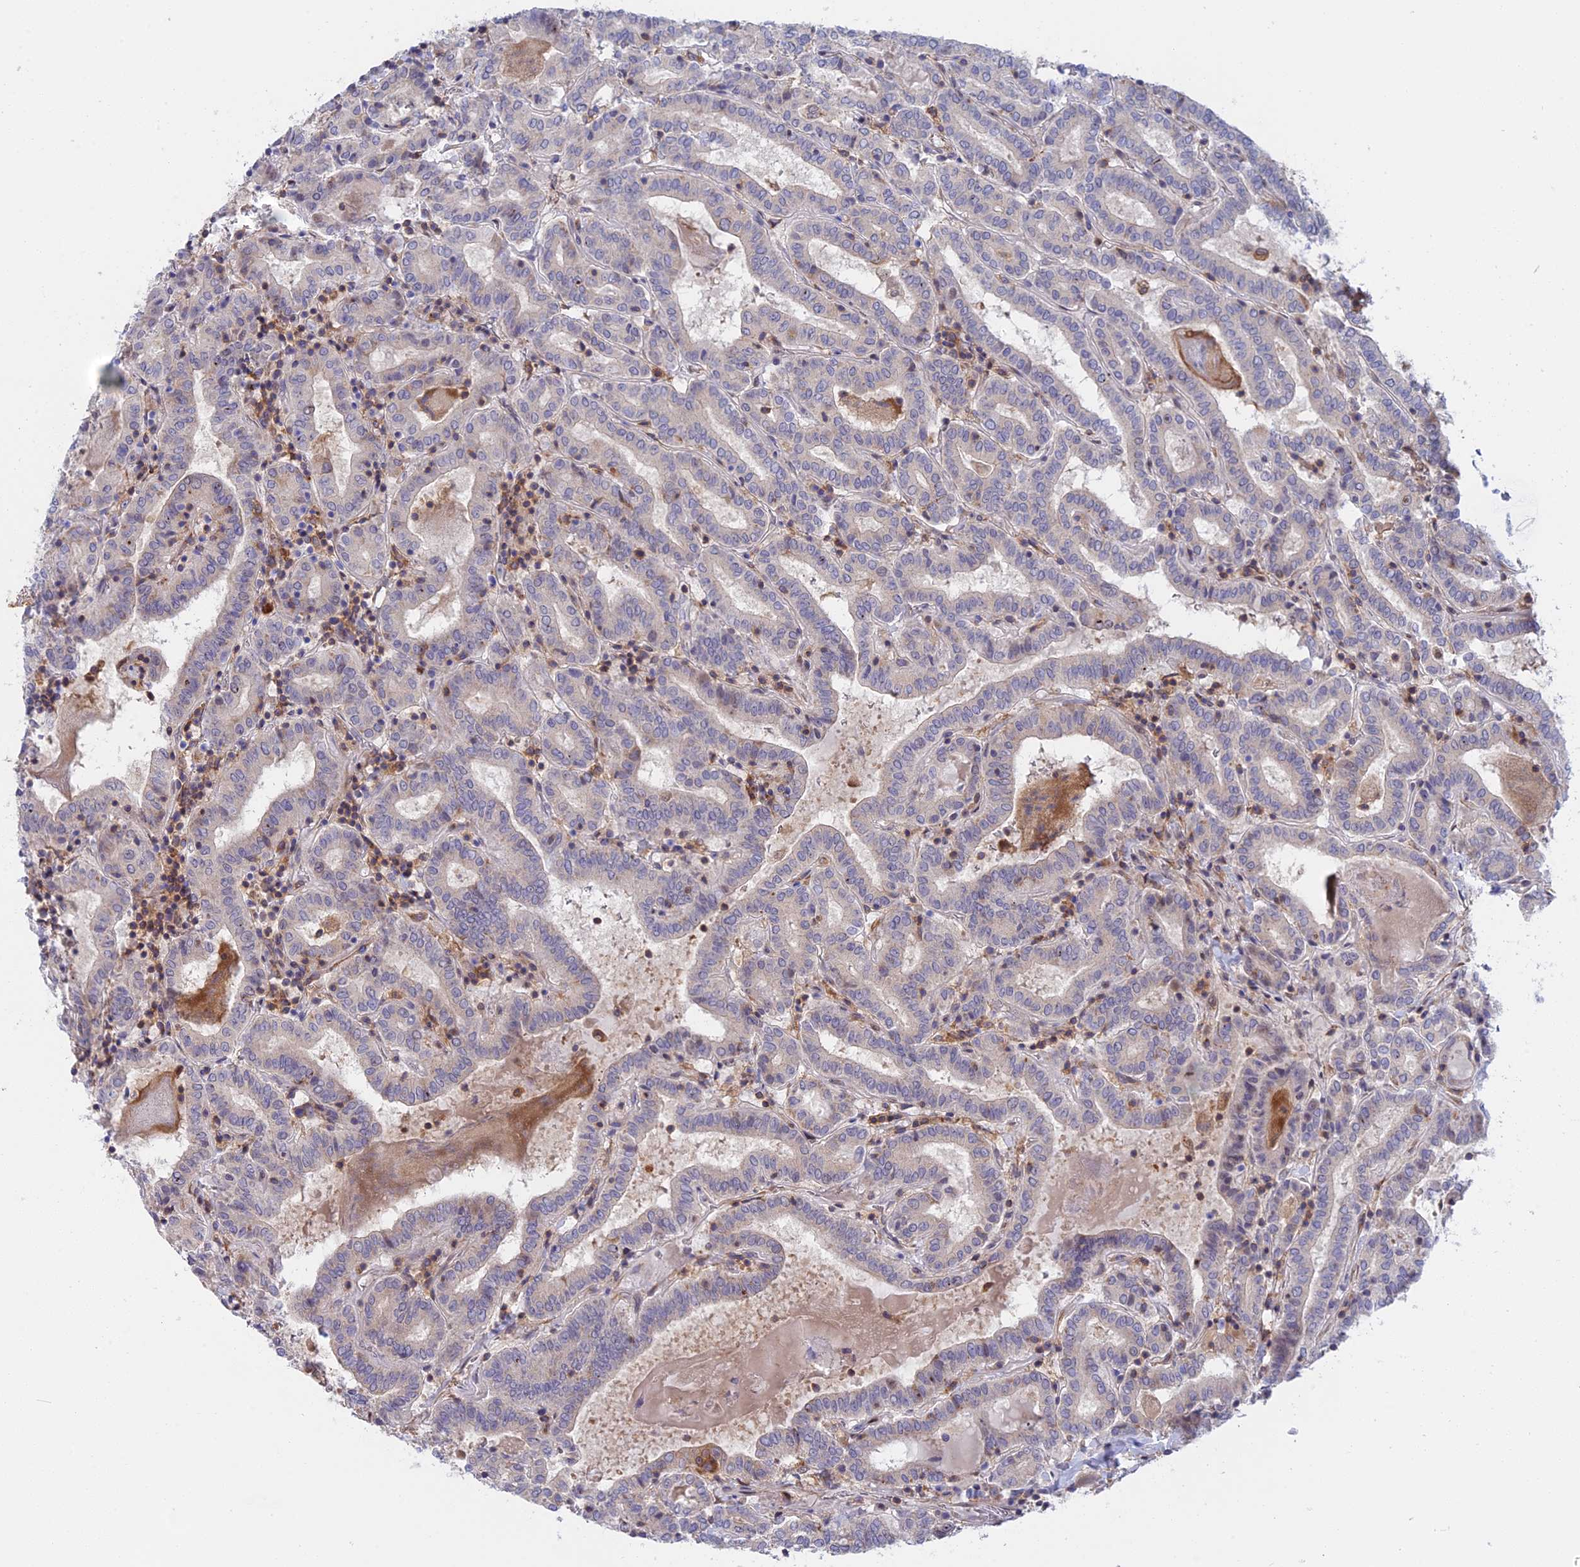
{"staining": {"intensity": "negative", "quantity": "none", "location": "none"}, "tissue": "thyroid cancer", "cell_type": "Tumor cells", "image_type": "cancer", "snomed": [{"axis": "morphology", "description": "Papillary adenocarcinoma, NOS"}, {"axis": "topography", "description": "Thyroid gland"}], "caption": "Human papillary adenocarcinoma (thyroid) stained for a protein using immunohistochemistry reveals no staining in tumor cells.", "gene": "GMIP", "patient": {"sex": "female", "age": 72}}